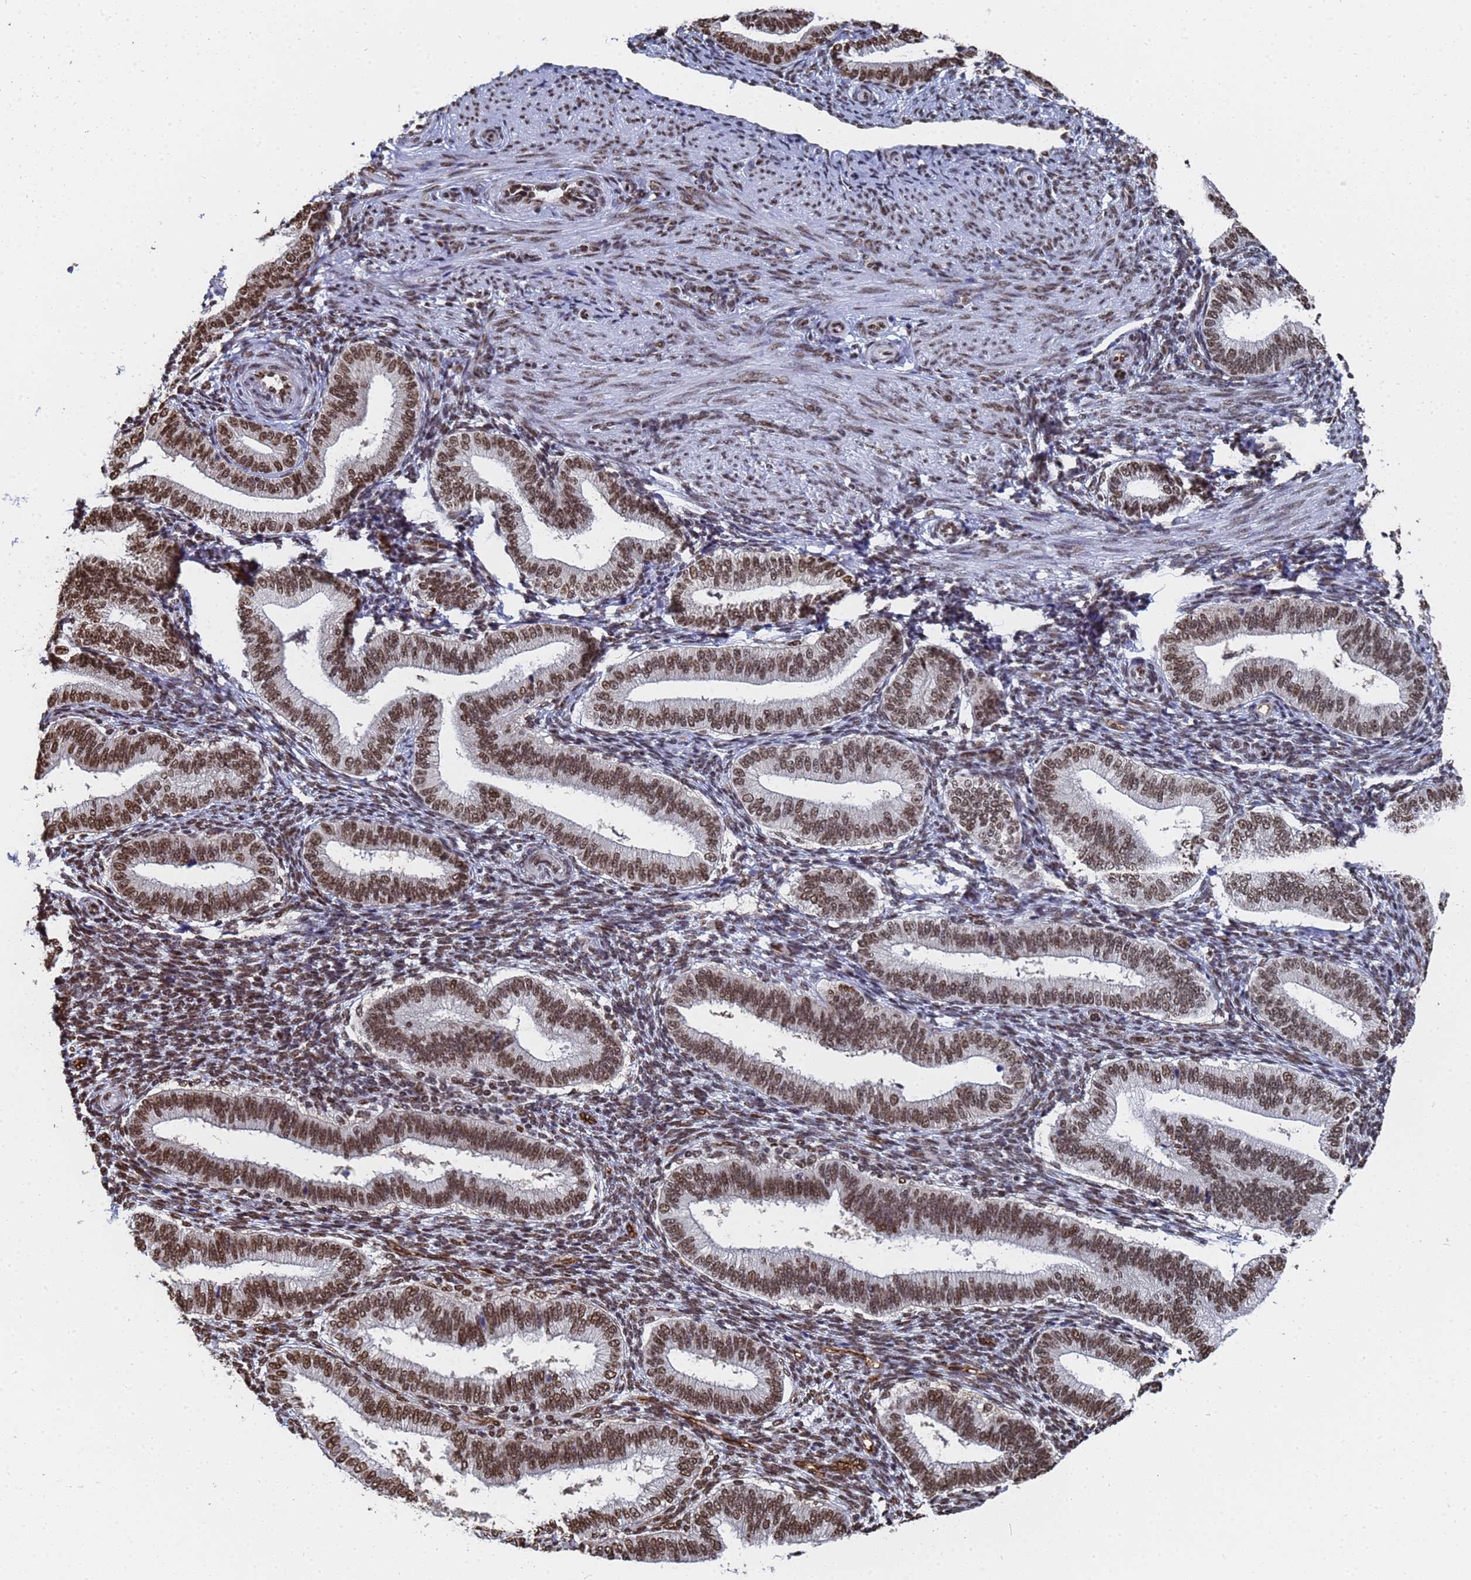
{"staining": {"intensity": "moderate", "quantity": ">75%", "location": "nuclear"}, "tissue": "endometrium", "cell_type": "Cells in endometrial stroma", "image_type": "normal", "snomed": [{"axis": "morphology", "description": "Normal tissue, NOS"}, {"axis": "topography", "description": "Endometrium"}], "caption": "Protein staining by immunohistochemistry reveals moderate nuclear expression in about >75% of cells in endometrial stroma in benign endometrium. (Stains: DAB in brown, nuclei in blue, Microscopy: brightfield microscopy at high magnification).", "gene": "RAVER2", "patient": {"sex": "female", "age": 39}}